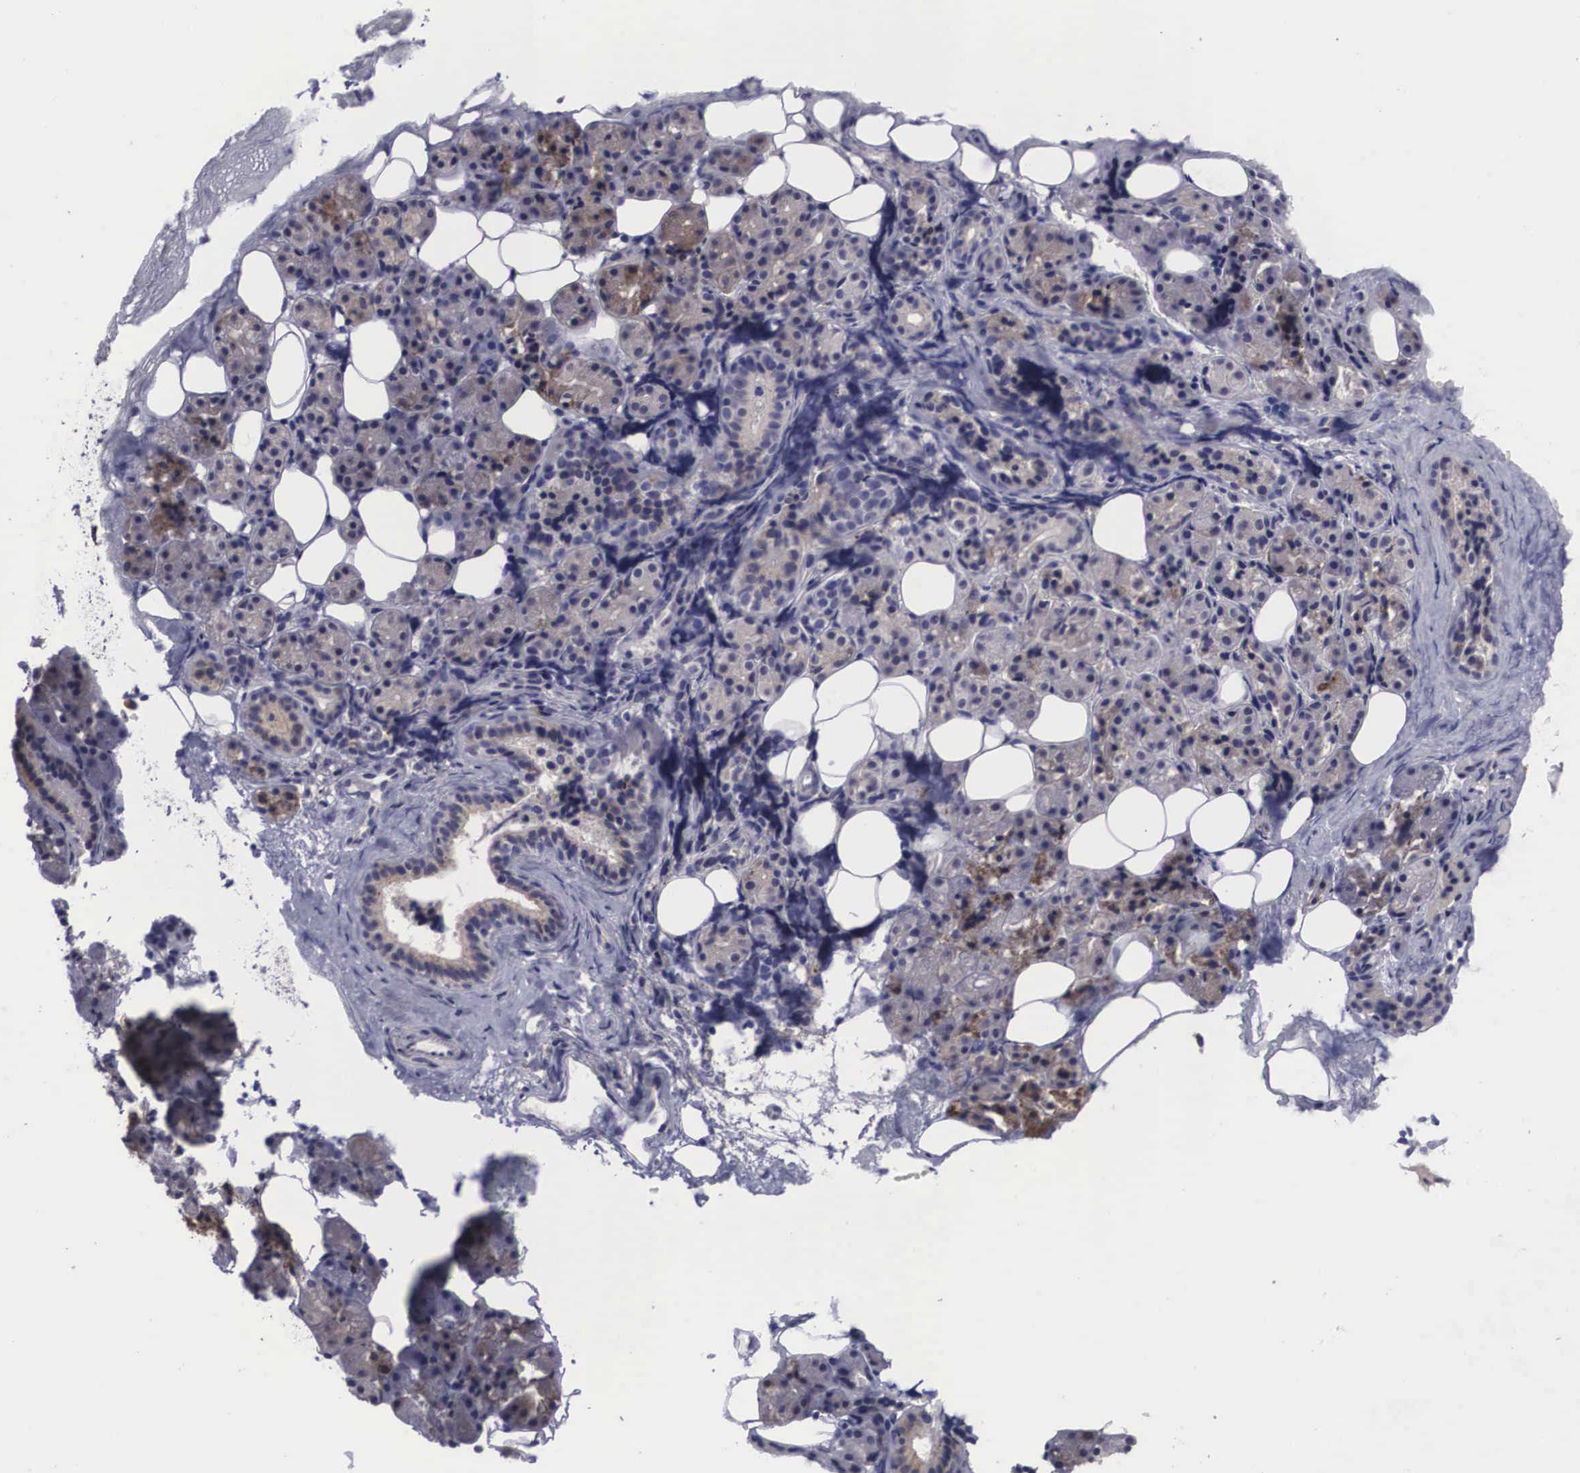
{"staining": {"intensity": "weak", "quantity": "25%-75%", "location": "cytoplasmic/membranous"}, "tissue": "salivary gland", "cell_type": "Glandular cells", "image_type": "normal", "snomed": [{"axis": "morphology", "description": "Normal tissue, NOS"}, {"axis": "topography", "description": "Salivary gland"}], "caption": "Immunohistochemistry photomicrograph of normal human salivary gland stained for a protein (brown), which shows low levels of weak cytoplasmic/membranous expression in approximately 25%-75% of glandular cells.", "gene": "CRELD2", "patient": {"sex": "female", "age": 55}}